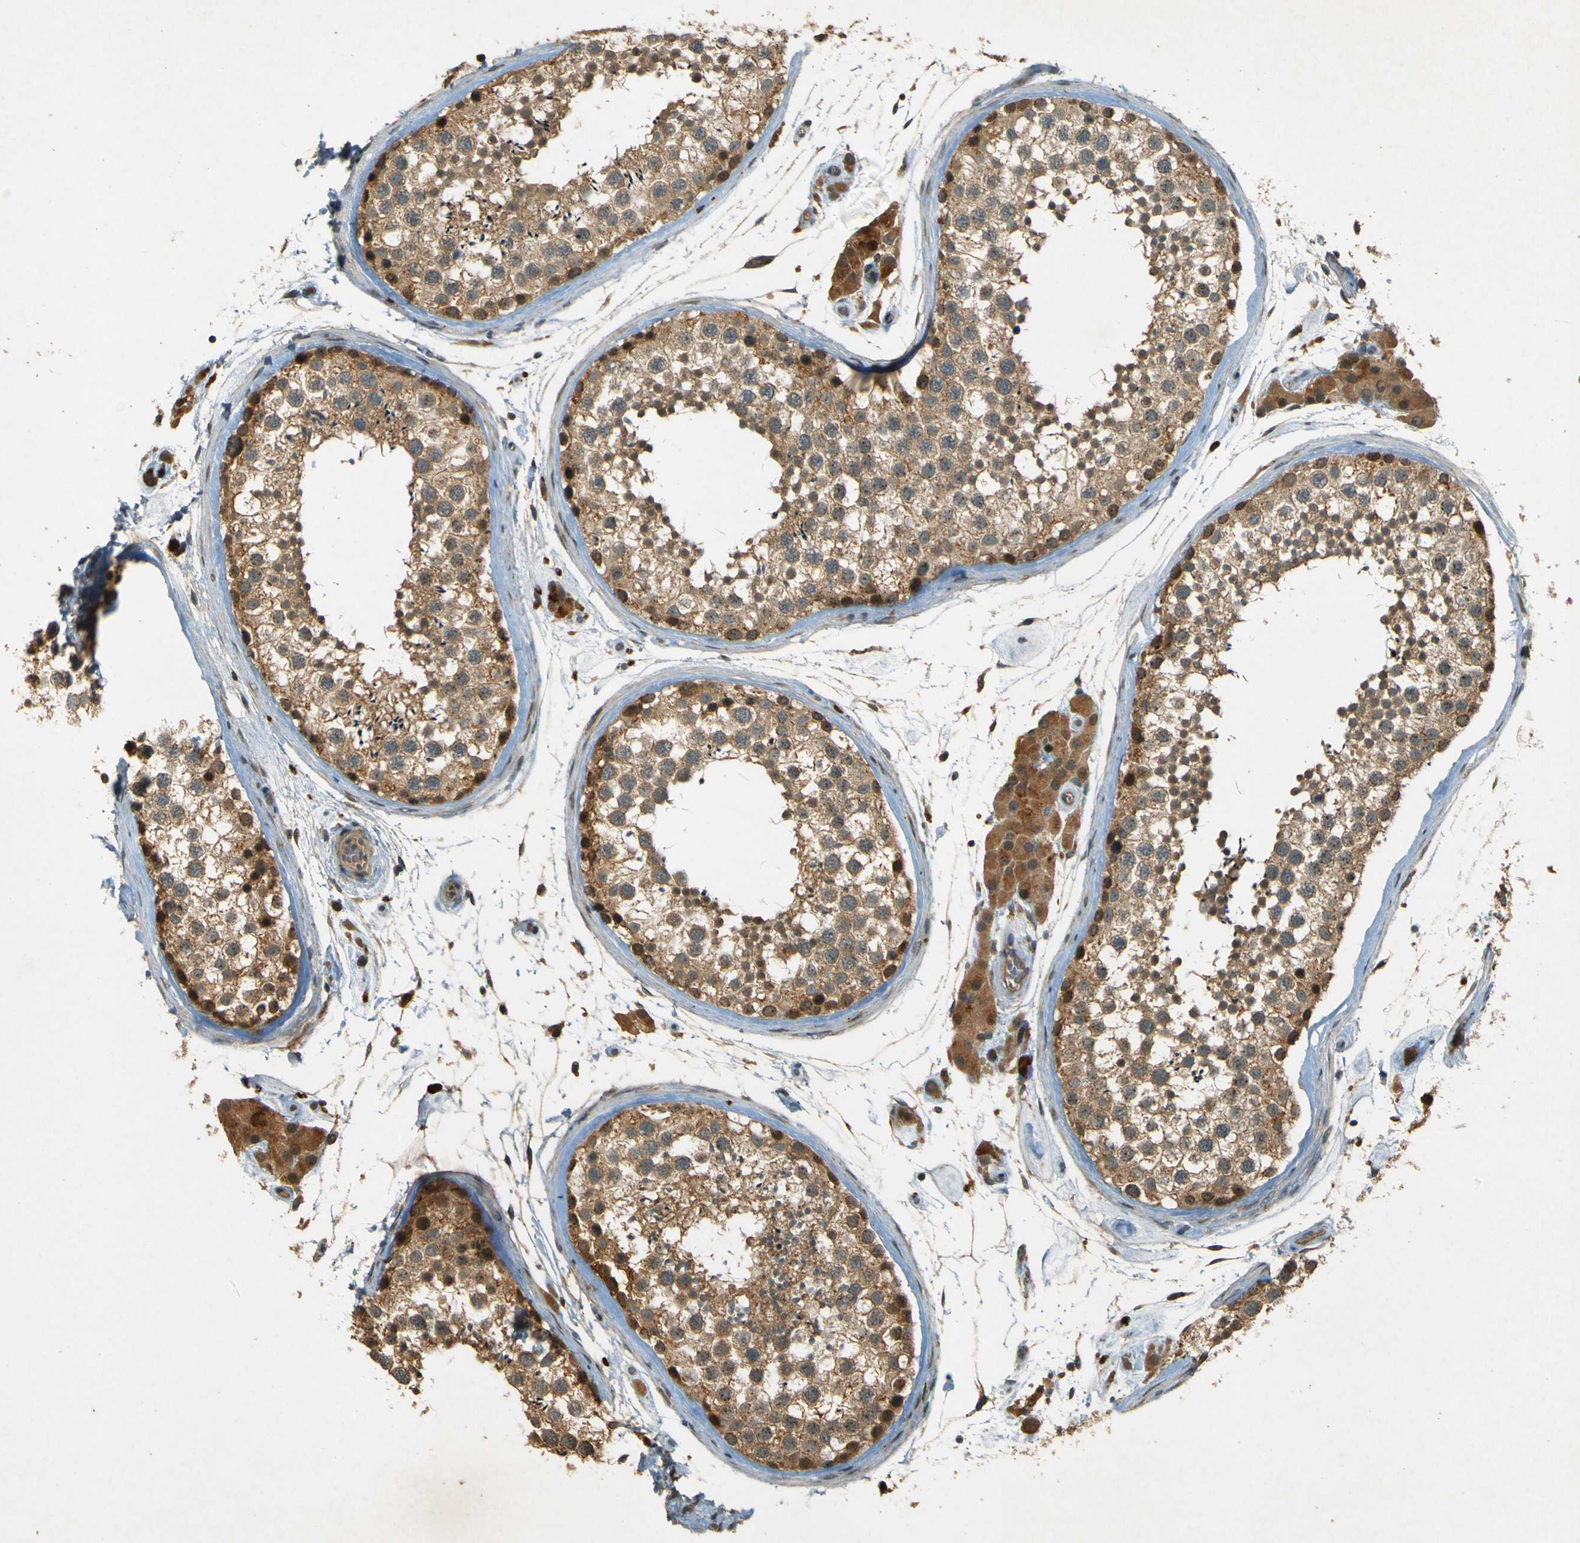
{"staining": {"intensity": "moderate", "quantity": ">75%", "location": "cytoplasmic/membranous,nuclear"}, "tissue": "testis", "cell_type": "Cells in seminiferous ducts", "image_type": "normal", "snomed": [{"axis": "morphology", "description": "Normal tissue, NOS"}, {"axis": "topography", "description": "Testis"}], "caption": "An image of testis stained for a protein demonstrates moderate cytoplasmic/membranous,nuclear brown staining in cells in seminiferous ducts. (DAB IHC with brightfield microscopy, high magnification).", "gene": "MPDZ", "patient": {"sex": "male", "age": 46}}